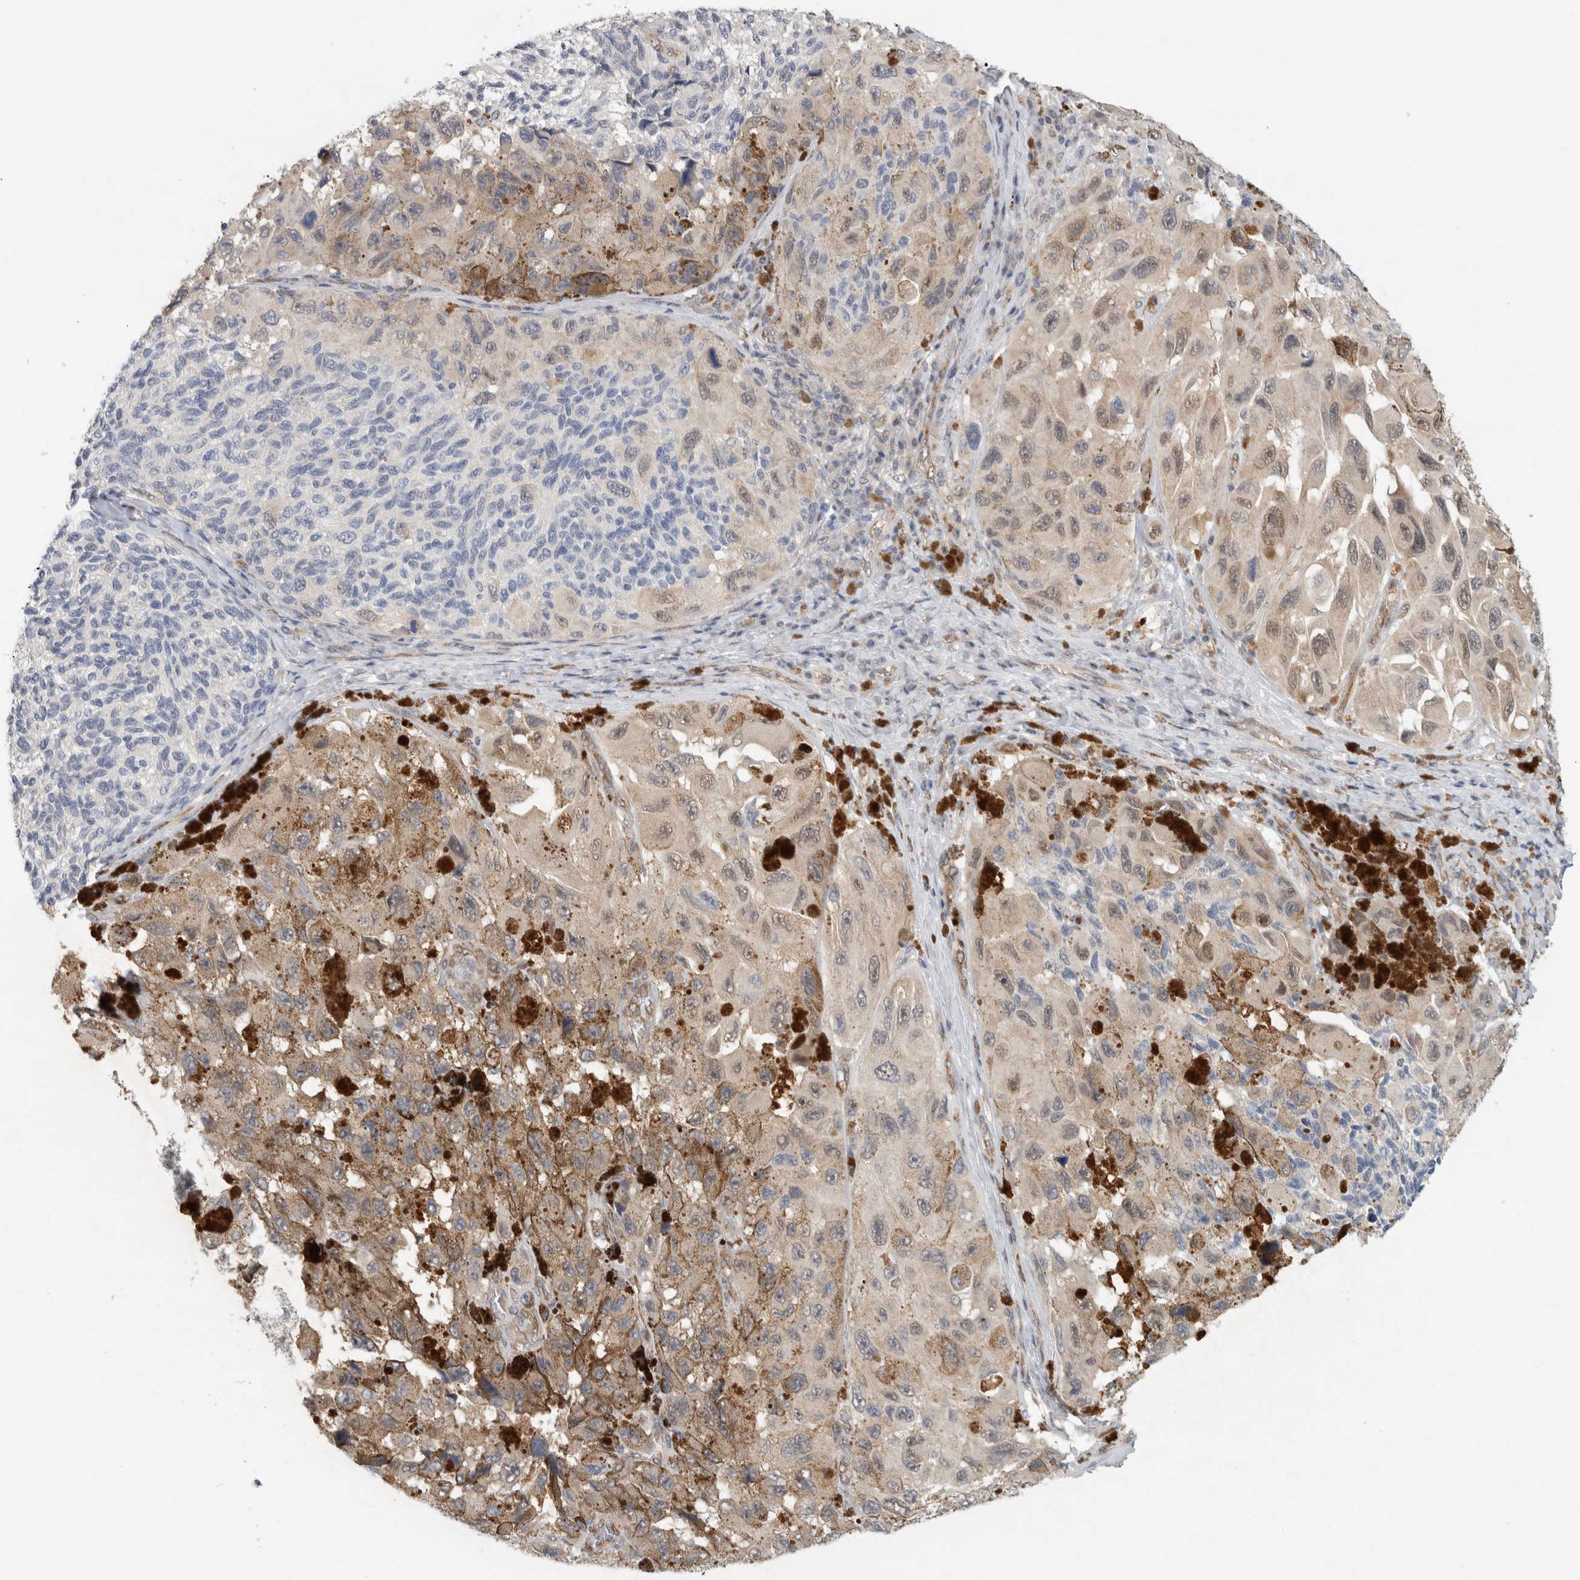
{"staining": {"intensity": "weak", "quantity": "<25%", "location": "cytoplasmic/membranous,nuclear"}, "tissue": "melanoma", "cell_type": "Tumor cells", "image_type": "cancer", "snomed": [{"axis": "morphology", "description": "Malignant melanoma, NOS"}, {"axis": "topography", "description": "Skin"}], "caption": "IHC image of melanoma stained for a protein (brown), which shows no positivity in tumor cells.", "gene": "EIF4G3", "patient": {"sex": "female", "age": 73}}